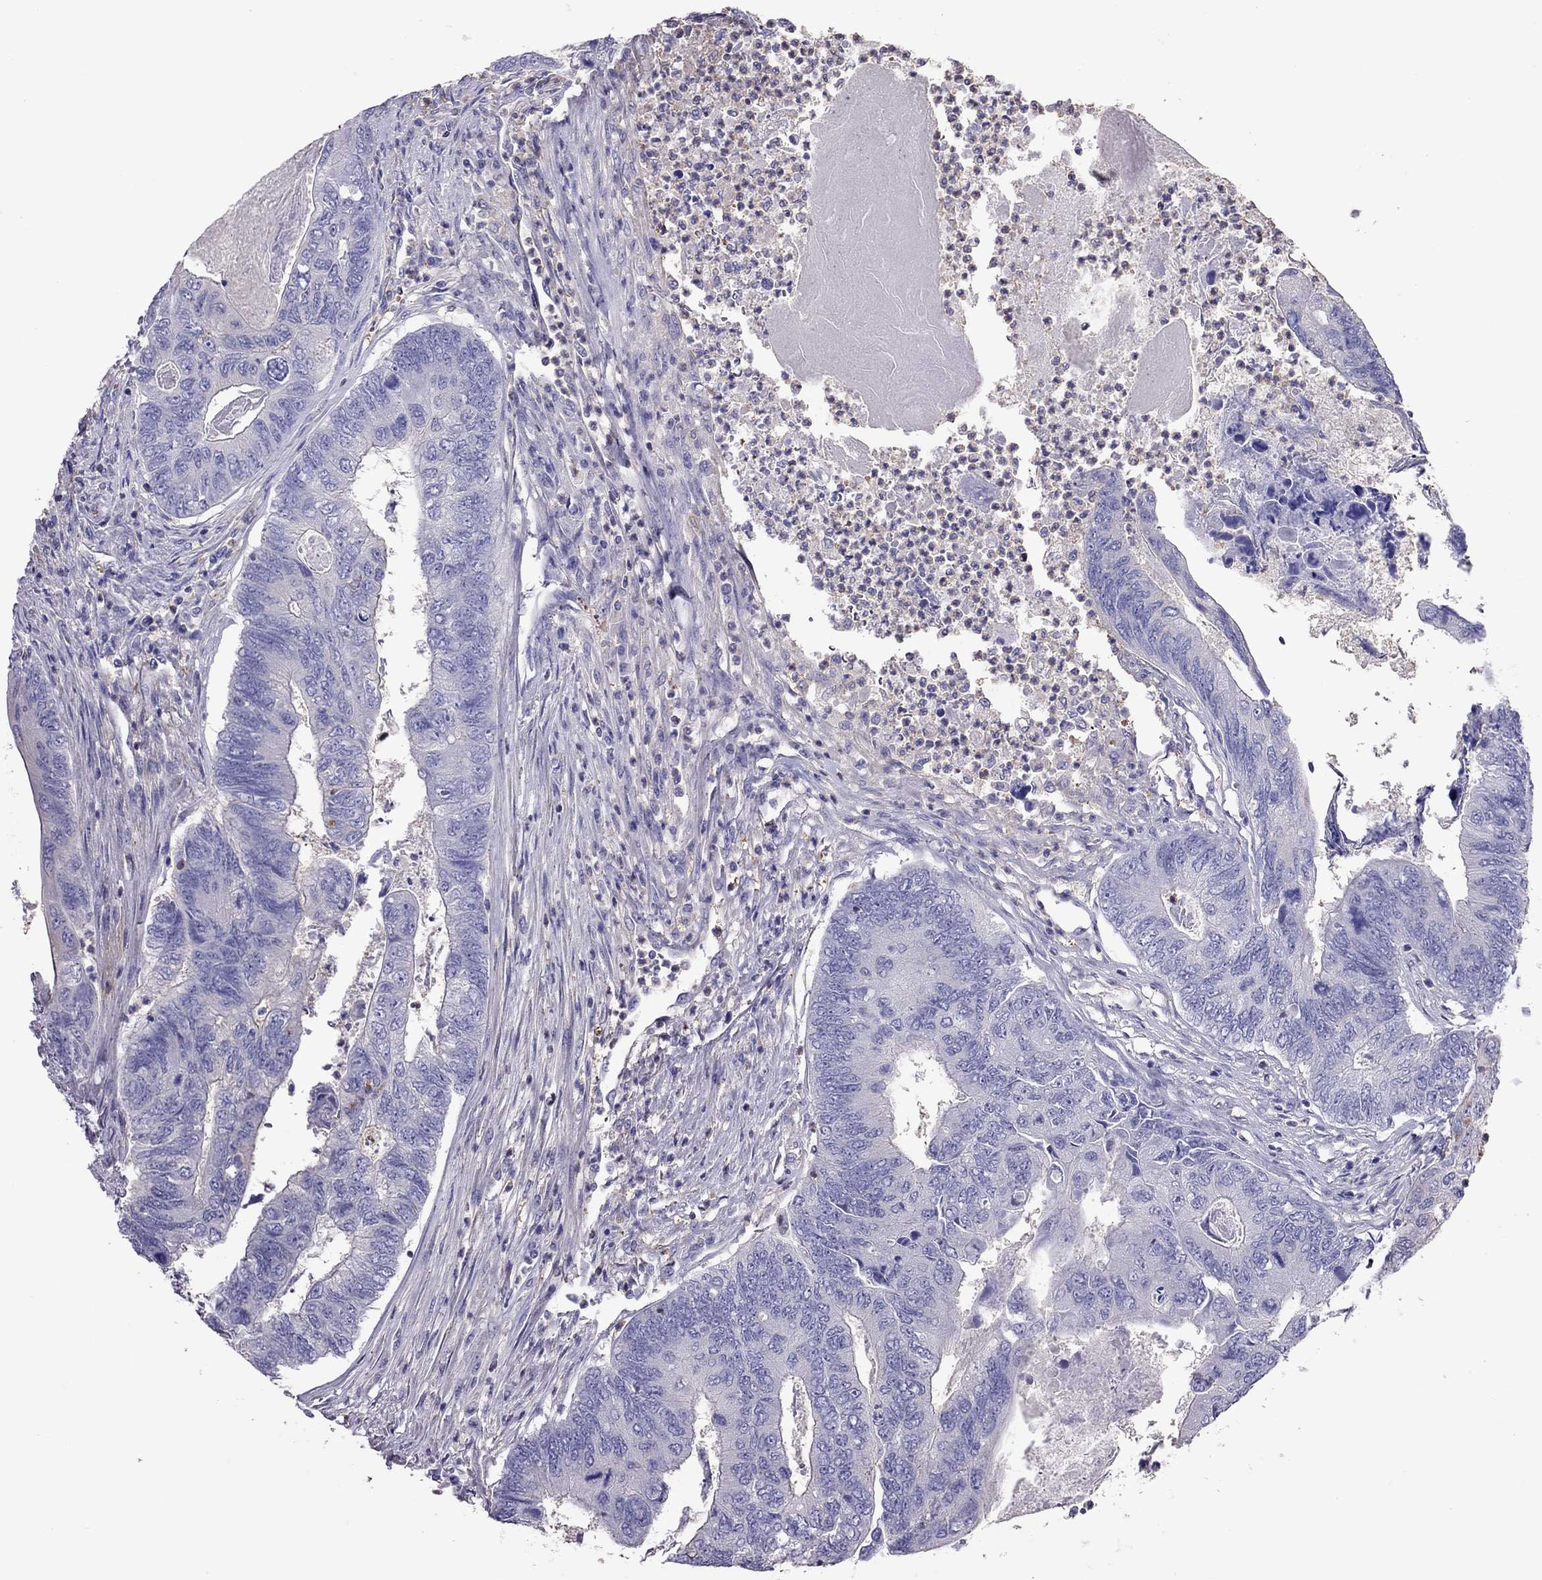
{"staining": {"intensity": "negative", "quantity": "none", "location": "none"}, "tissue": "colorectal cancer", "cell_type": "Tumor cells", "image_type": "cancer", "snomed": [{"axis": "morphology", "description": "Adenocarcinoma, NOS"}, {"axis": "topography", "description": "Colon"}], "caption": "A micrograph of colorectal cancer (adenocarcinoma) stained for a protein reveals no brown staining in tumor cells. (DAB IHC visualized using brightfield microscopy, high magnification).", "gene": "TEX22", "patient": {"sex": "female", "age": 67}}